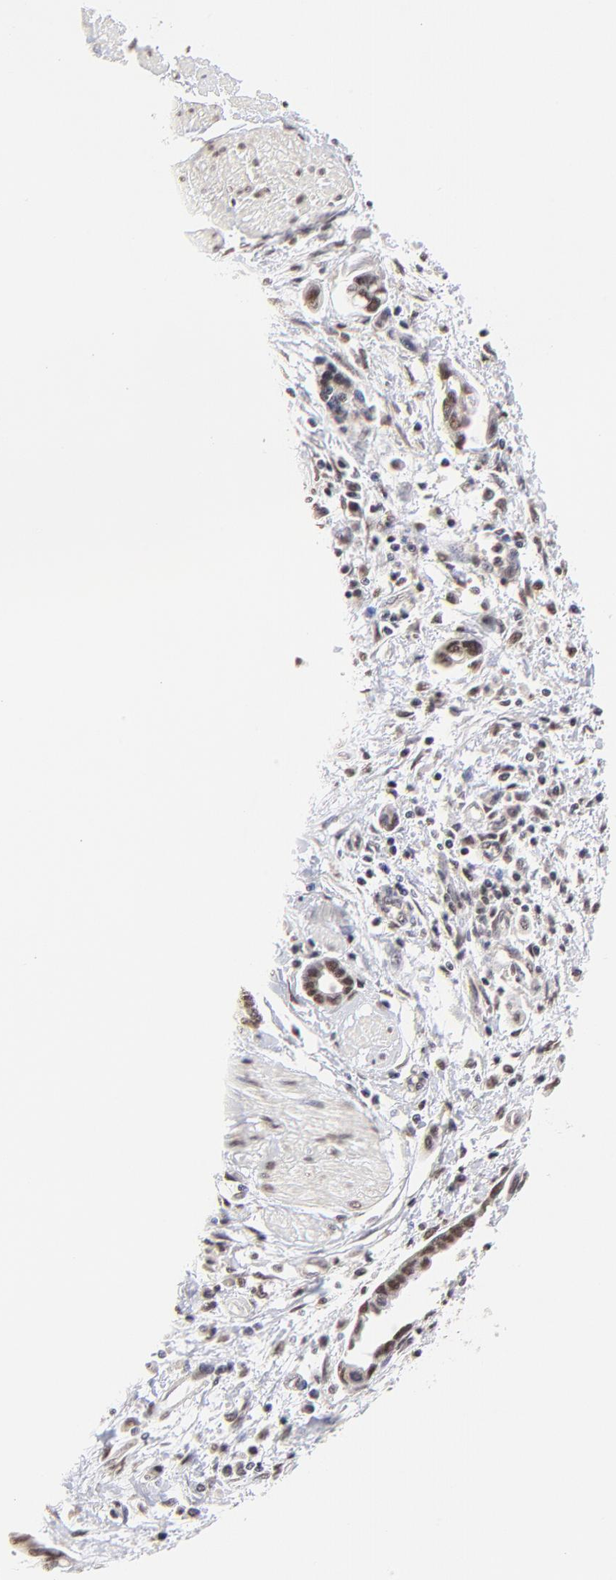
{"staining": {"intensity": "weak", "quantity": ">75%", "location": "cytoplasmic/membranous,nuclear"}, "tissue": "pancreatic cancer", "cell_type": "Tumor cells", "image_type": "cancer", "snomed": [{"axis": "morphology", "description": "Adenocarcinoma, NOS"}, {"axis": "topography", "description": "Pancreas"}], "caption": "Immunohistochemical staining of adenocarcinoma (pancreatic) demonstrates weak cytoplasmic/membranous and nuclear protein expression in approximately >75% of tumor cells. The staining is performed using DAB brown chromogen to label protein expression. The nuclei are counter-stained blue using hematoxylin.", "gene": "ZNF670", "patient": {"sex": "female", "age": 57}}